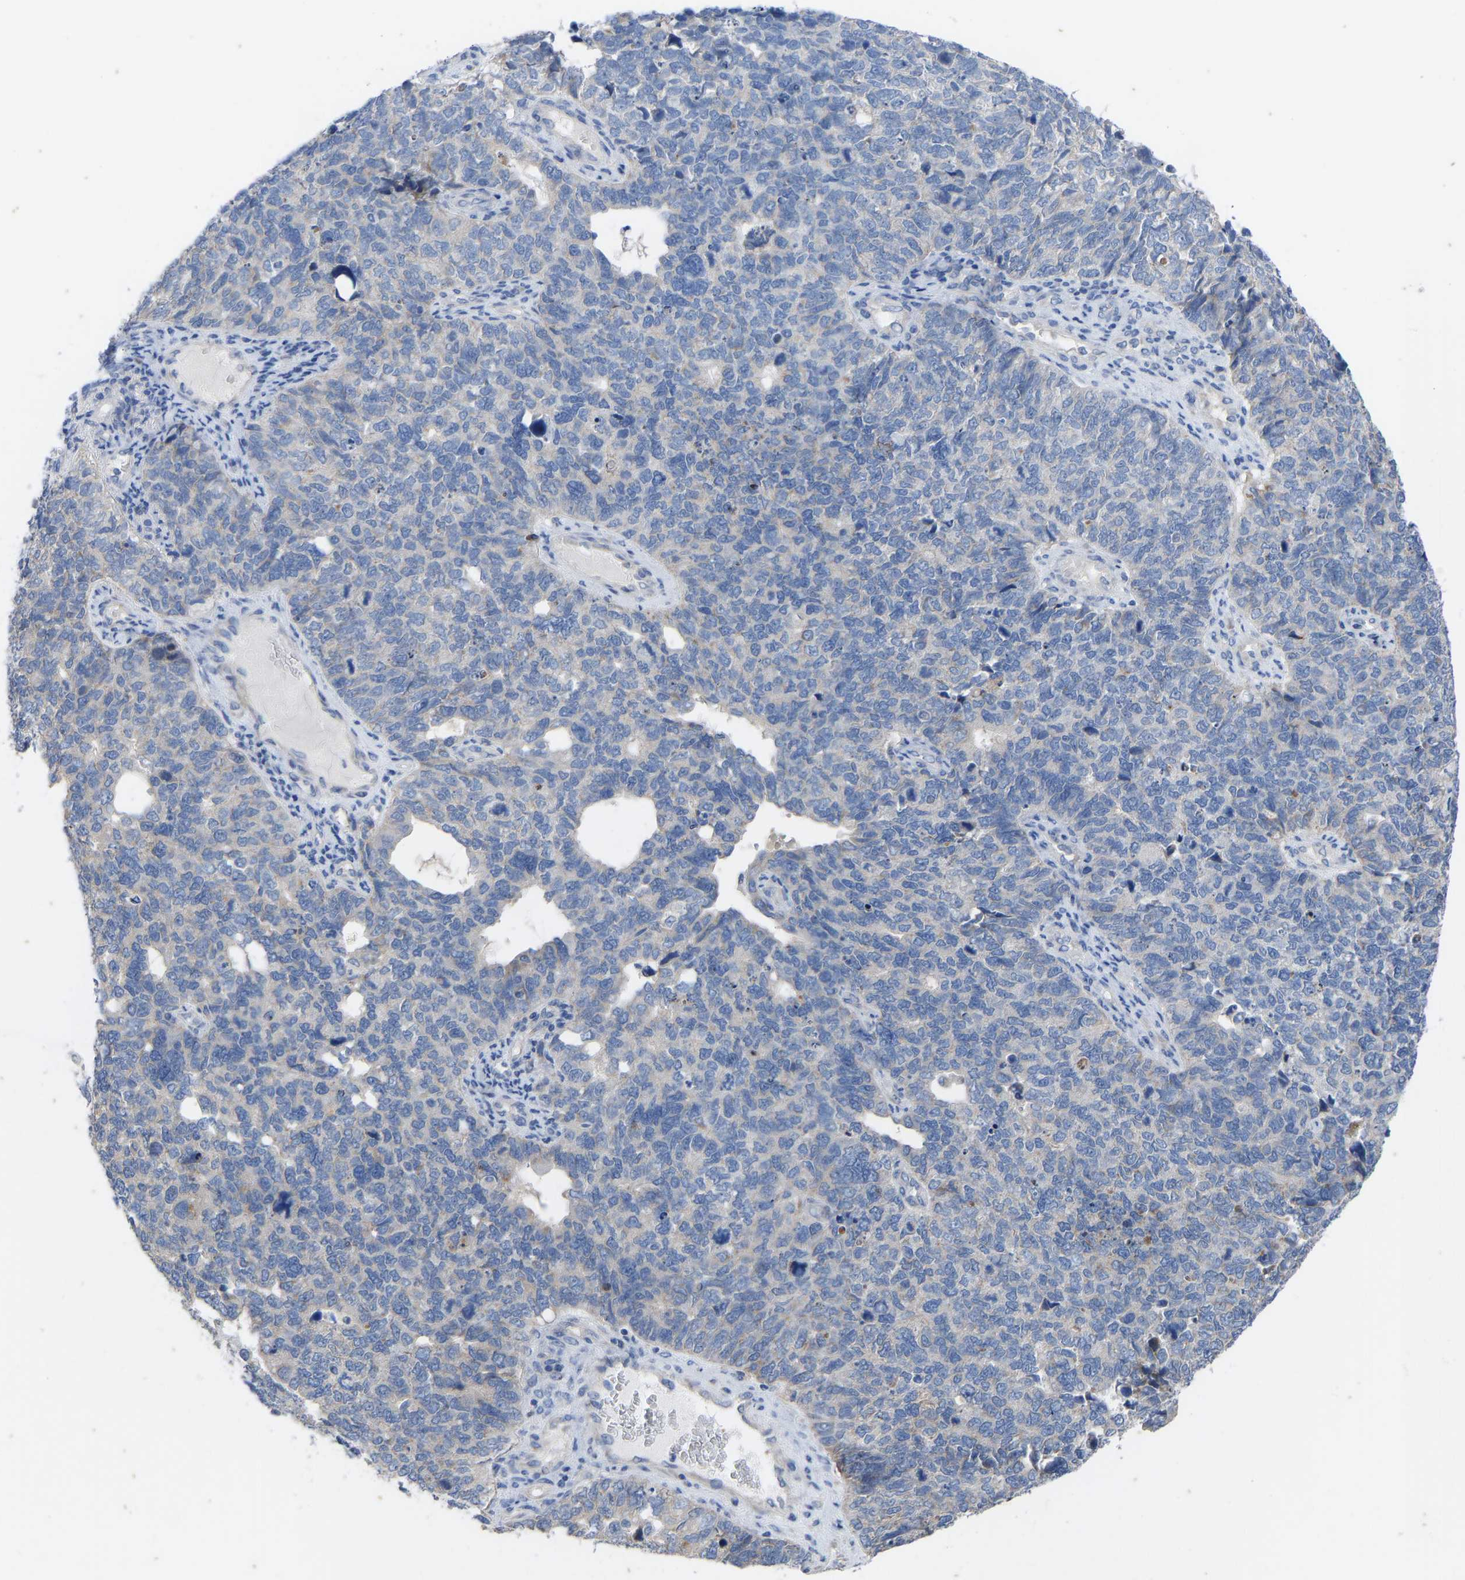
{"staining": {"intensity": "negative", "quantity": "none", "location": "none"}, "tissue": "cervical cancer", "cell_type": "Tumor cells", "image_type": "cancer", "snomed": [{"axis": "morphology", "description": "Squamous cell carcinoma, NOS"}, {"axis": "topography", "description": "Cervix"}], "caption": "Squamous cell carcinoma (cervical) was stained to show a protein in brown. There is no significant expression in tumor cells.", "gene": "OLIG2", "patient": {"sex": "female", "age": 63}}